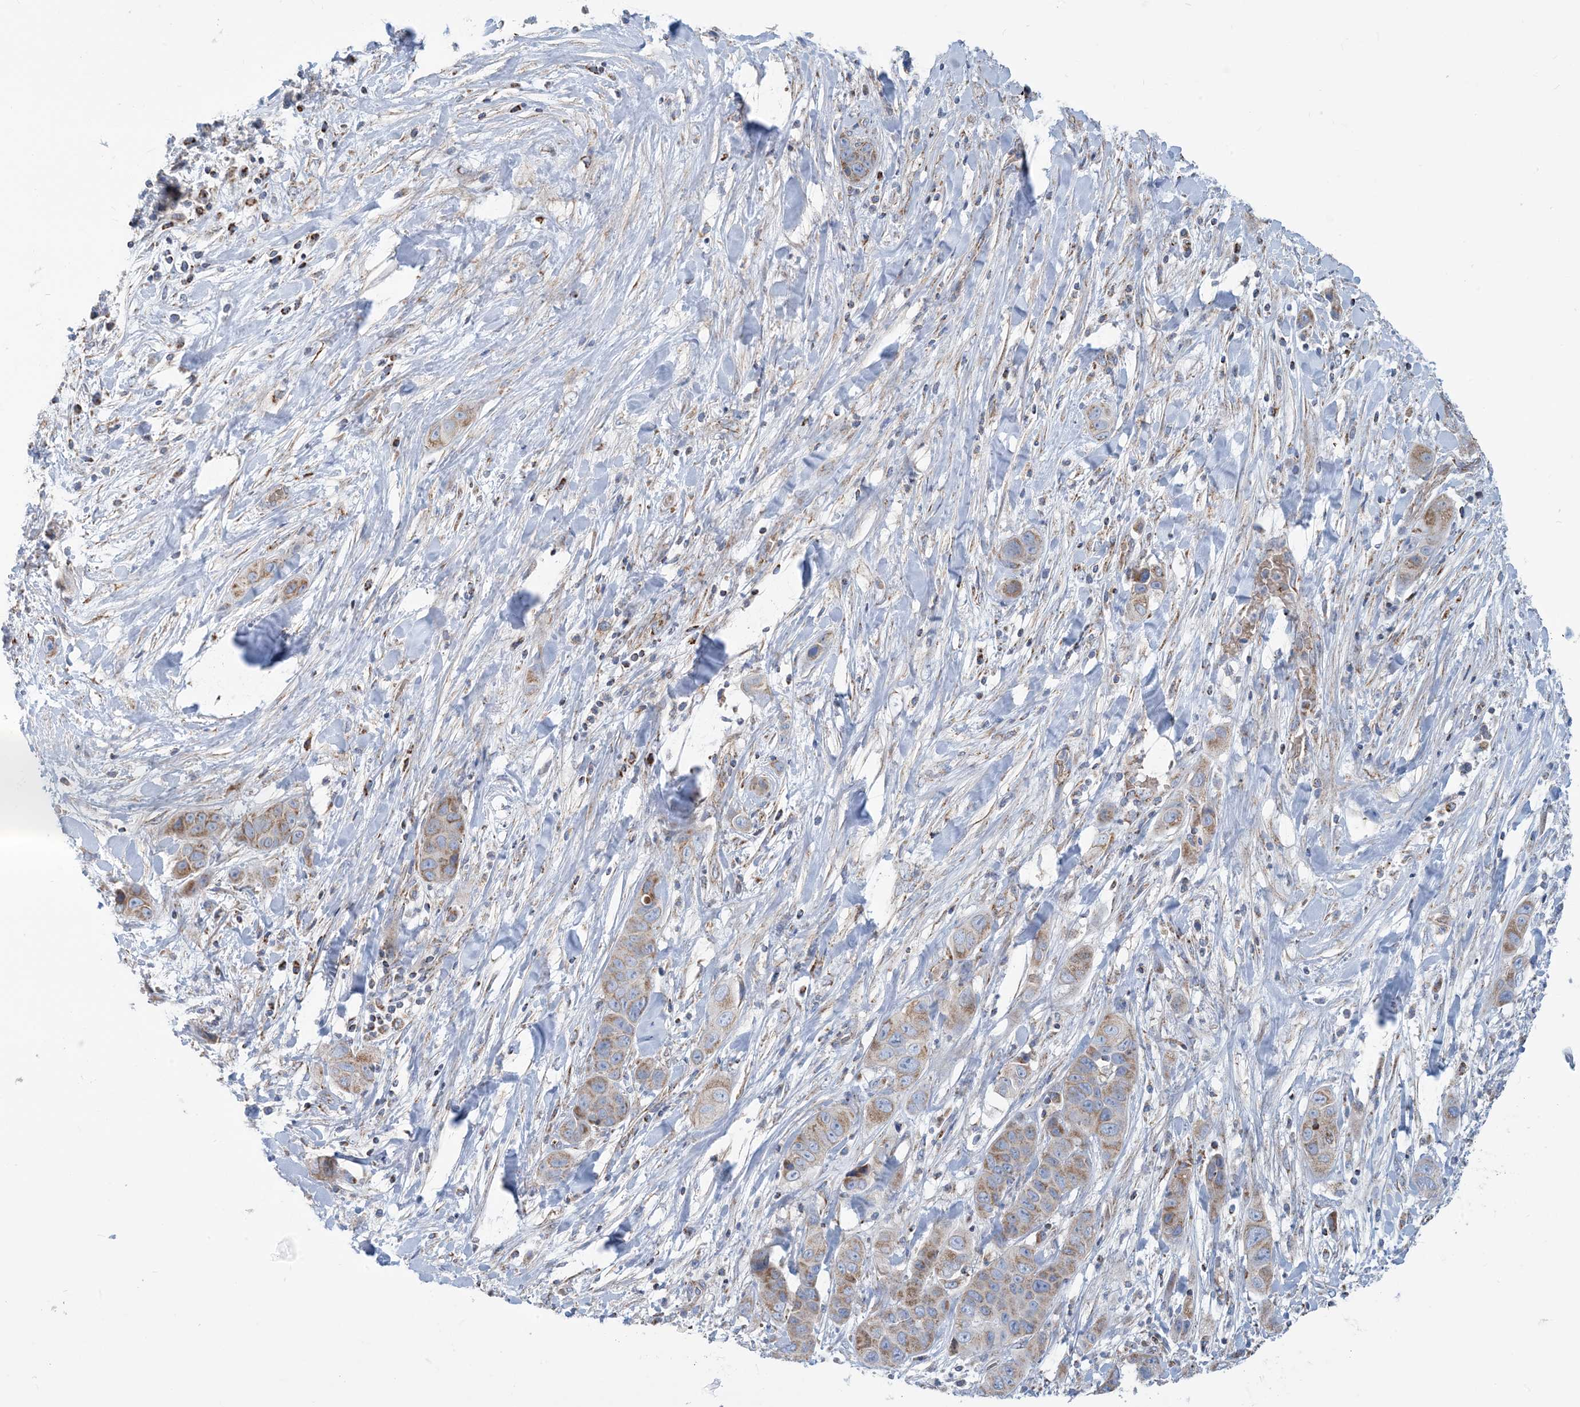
{"staining": {"intensity": "moderate", "quantity": ">75%", "location": "cytoplasmic/membranous"}, "tissue": "liver cancer", "cell_type": "Tumor cells", "image_type": "cancer", "snomed": [{"axis": "morphology", "description": "Cholangiocarcinoma"}, {"axis": "topography", "description": "Liver"}], "caption": "Protein staining of liver cancer tissue reveals moderate cytoplasmic/membranous positivity in approximately >75% of tumor cells.", "gene": "PHOSPHO2", "patient": {"sex": "female", "age": 52}}